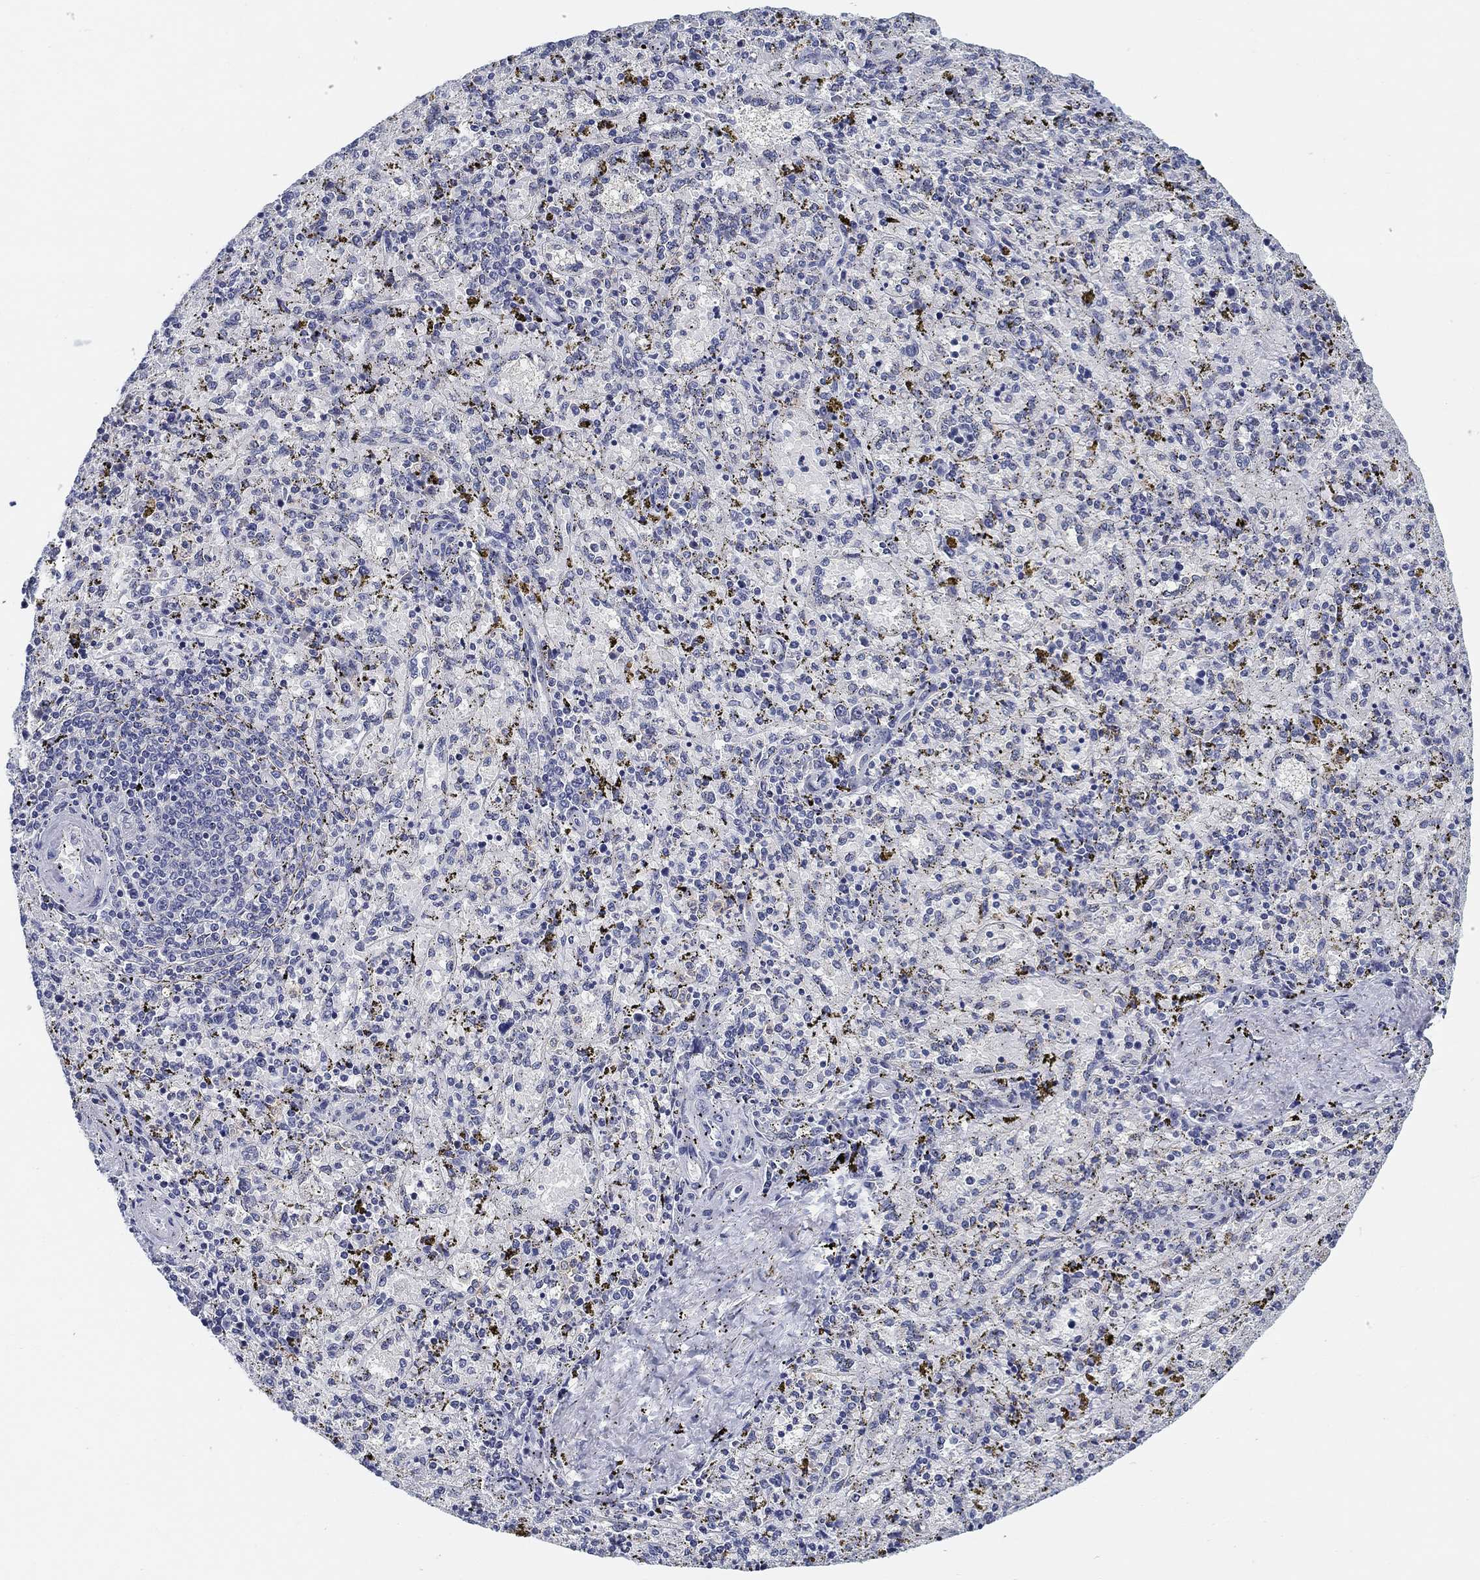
{"staining": {"intensity": "negative", "quantity": "none", "location": "none"}, "tissue": "spleen", "cell_type": "Cells in red pulp", "image_type": "normal", "snomed": [{"axis": "morphology", "description": "Normal tissue, NOS"}, {"axis": "topography", "description": "Spleen"}], "caption": "This is a histopathology image of immunohistochemistry staining of unremarkable spleen, which shows no expression in cells in red pulp.", "gene": "SLC2A5", "patient": {"sex": "female", "age": 50}}